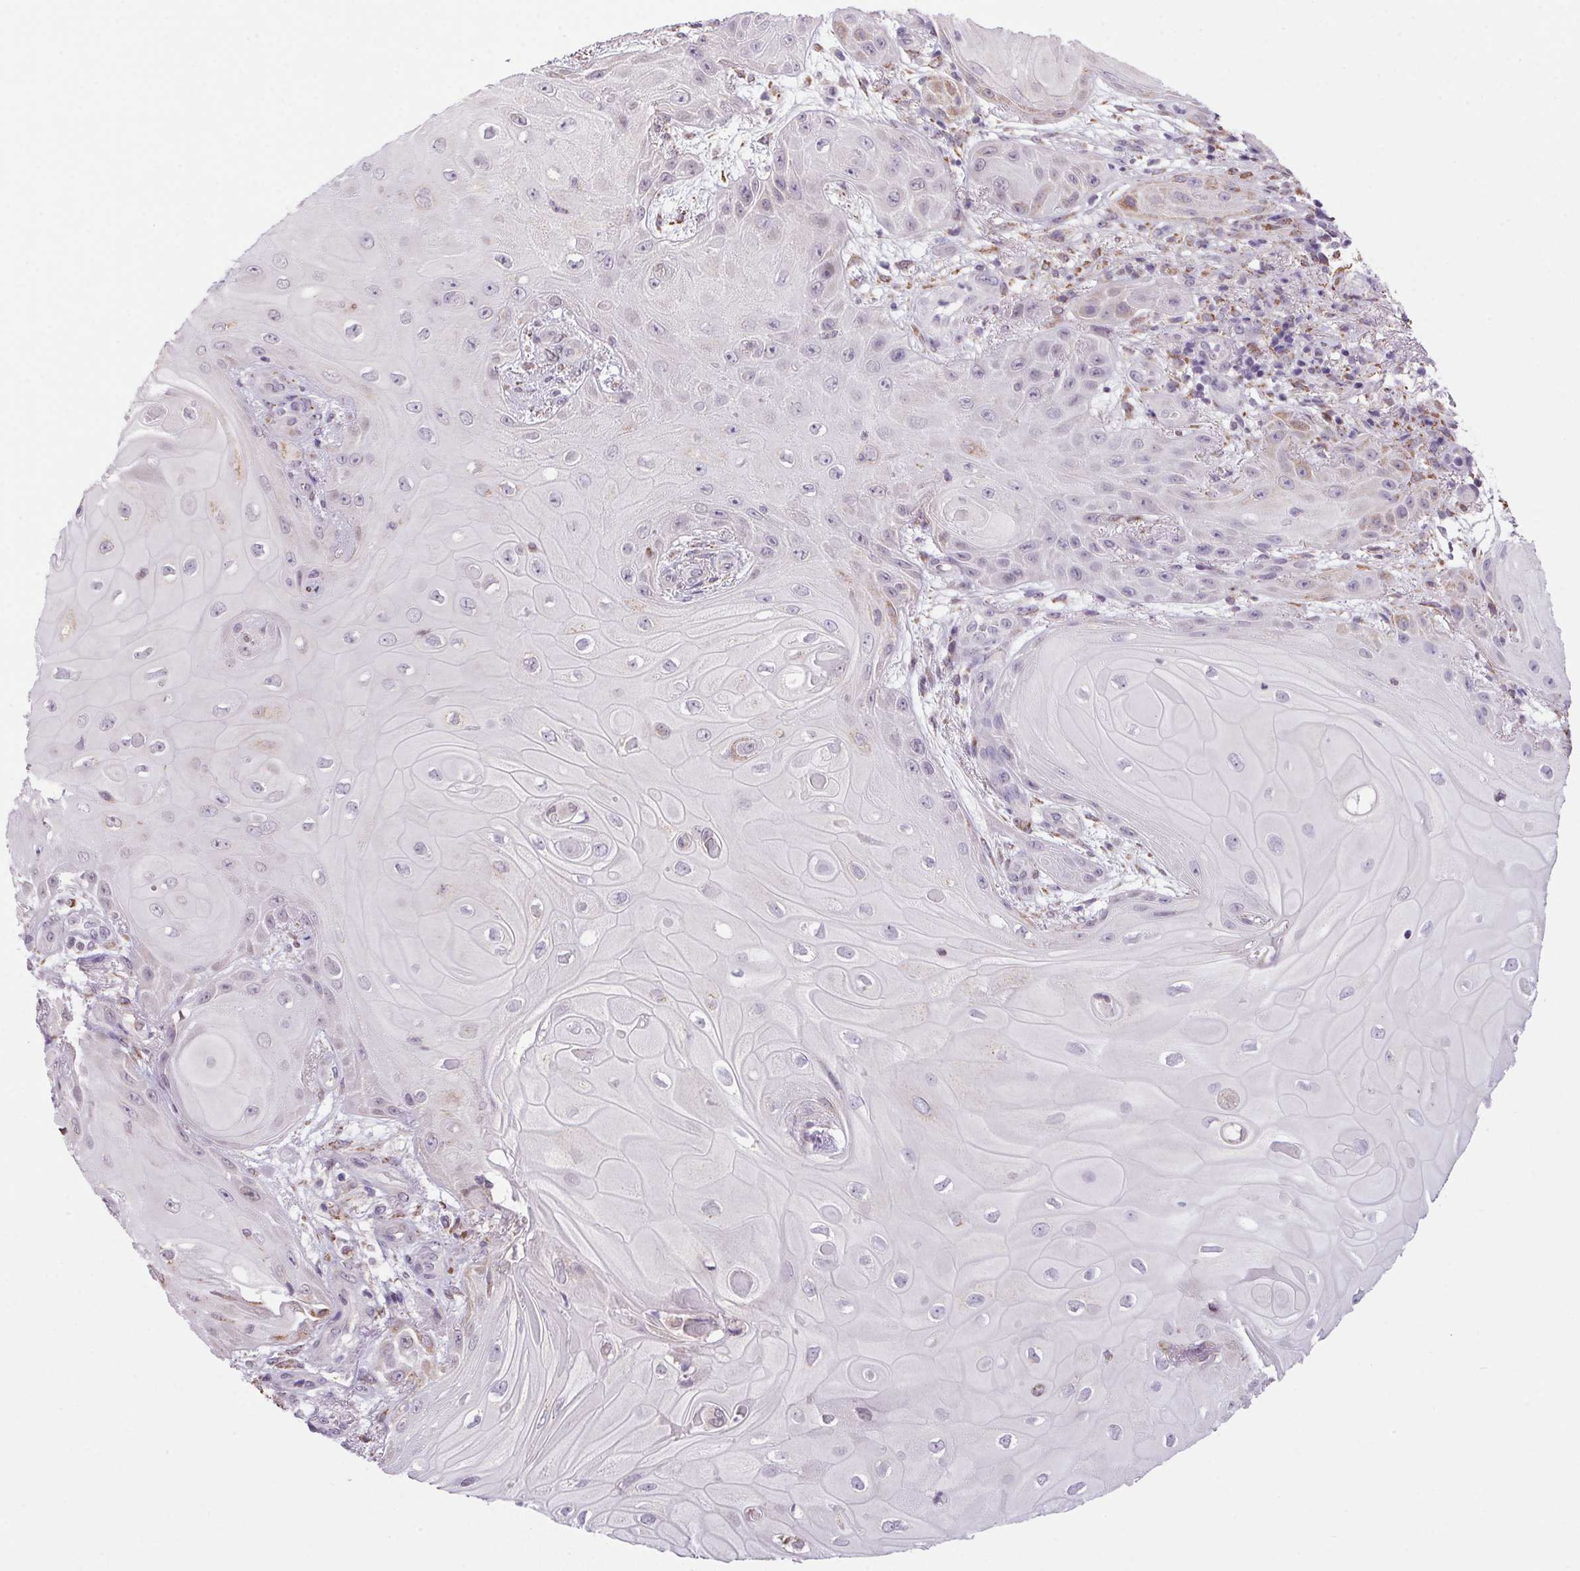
{"staining": {"intensity": "negative", "quantity": "none", "location": "none"}, "tissue": "skin cancer", "cell_type": "Tumor cells", "image_type": "cancer", "snomed": [{"axis": "morphology", "description": "Squamous cell carcinoma, NOS"}, {"axis": "topography", "description": "Skin"}], "caption": "Skin cancer (squamous cell carcinoma) stained for a protein using immunohistochemistry (IHC) exhibits no staining tumor cells.", "gene": "AKR1E2", "patient": {"sex": "male", "age": 62}}